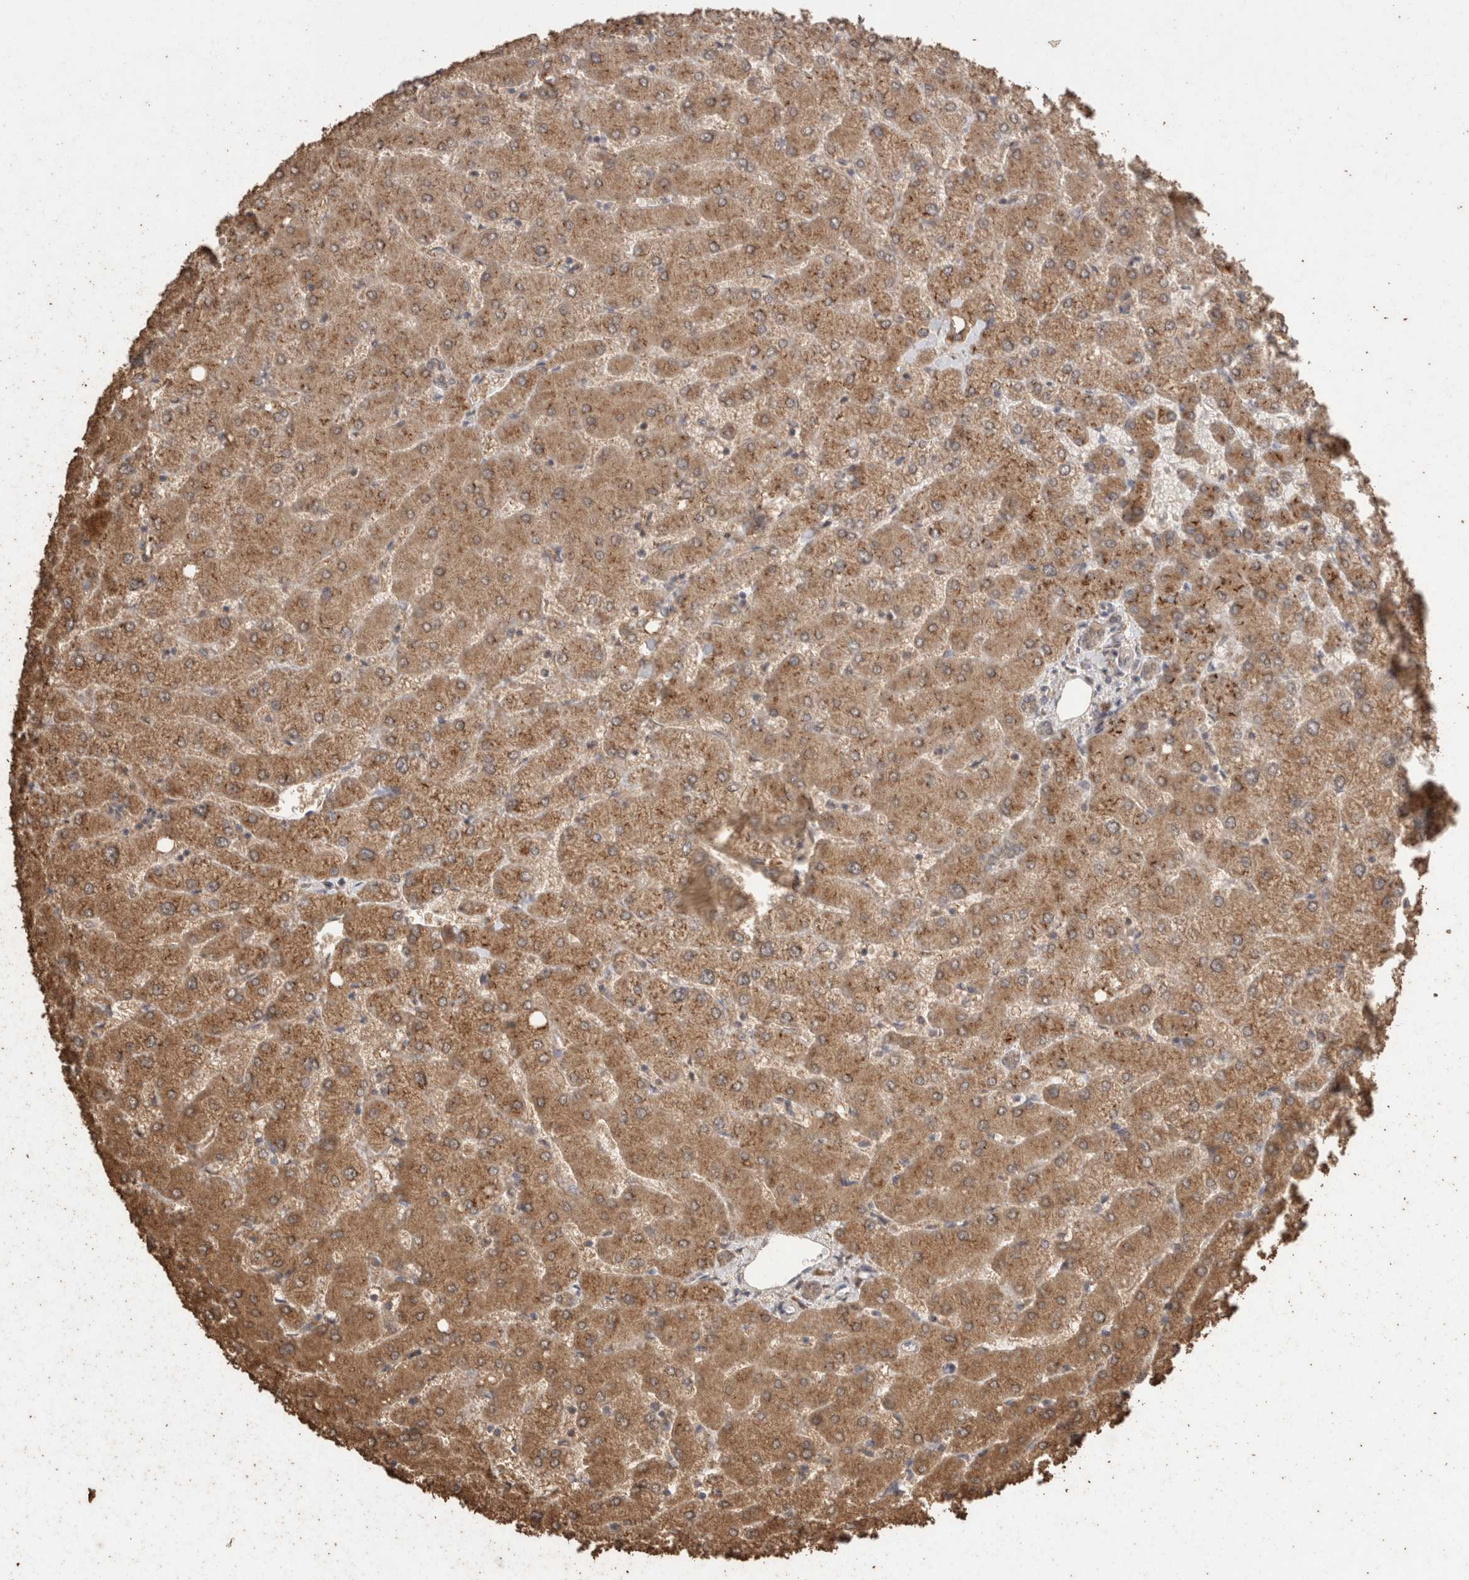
{"staining": {"intensity": "weak", "quantity": ">75%", "location": "cytoplasmic/membranous"}, "tissue": "liver", "cell_type": "Cholangiocytes", "image_type": "normal", "snomed": [{"axis": "morphology", "description": "Normal tissue, NOS"}, {"axis": "topography", "description": "Liver"}], "caption": "Immunohistochemistry (IHC) (DAB) staining of benign liver demonstrates weak cytoplasmic/membranous protein expression in approximately >75% of cholangiocytes.", "gene": "CX3CL1", "patient": {"sex": "female", "age": 54}}